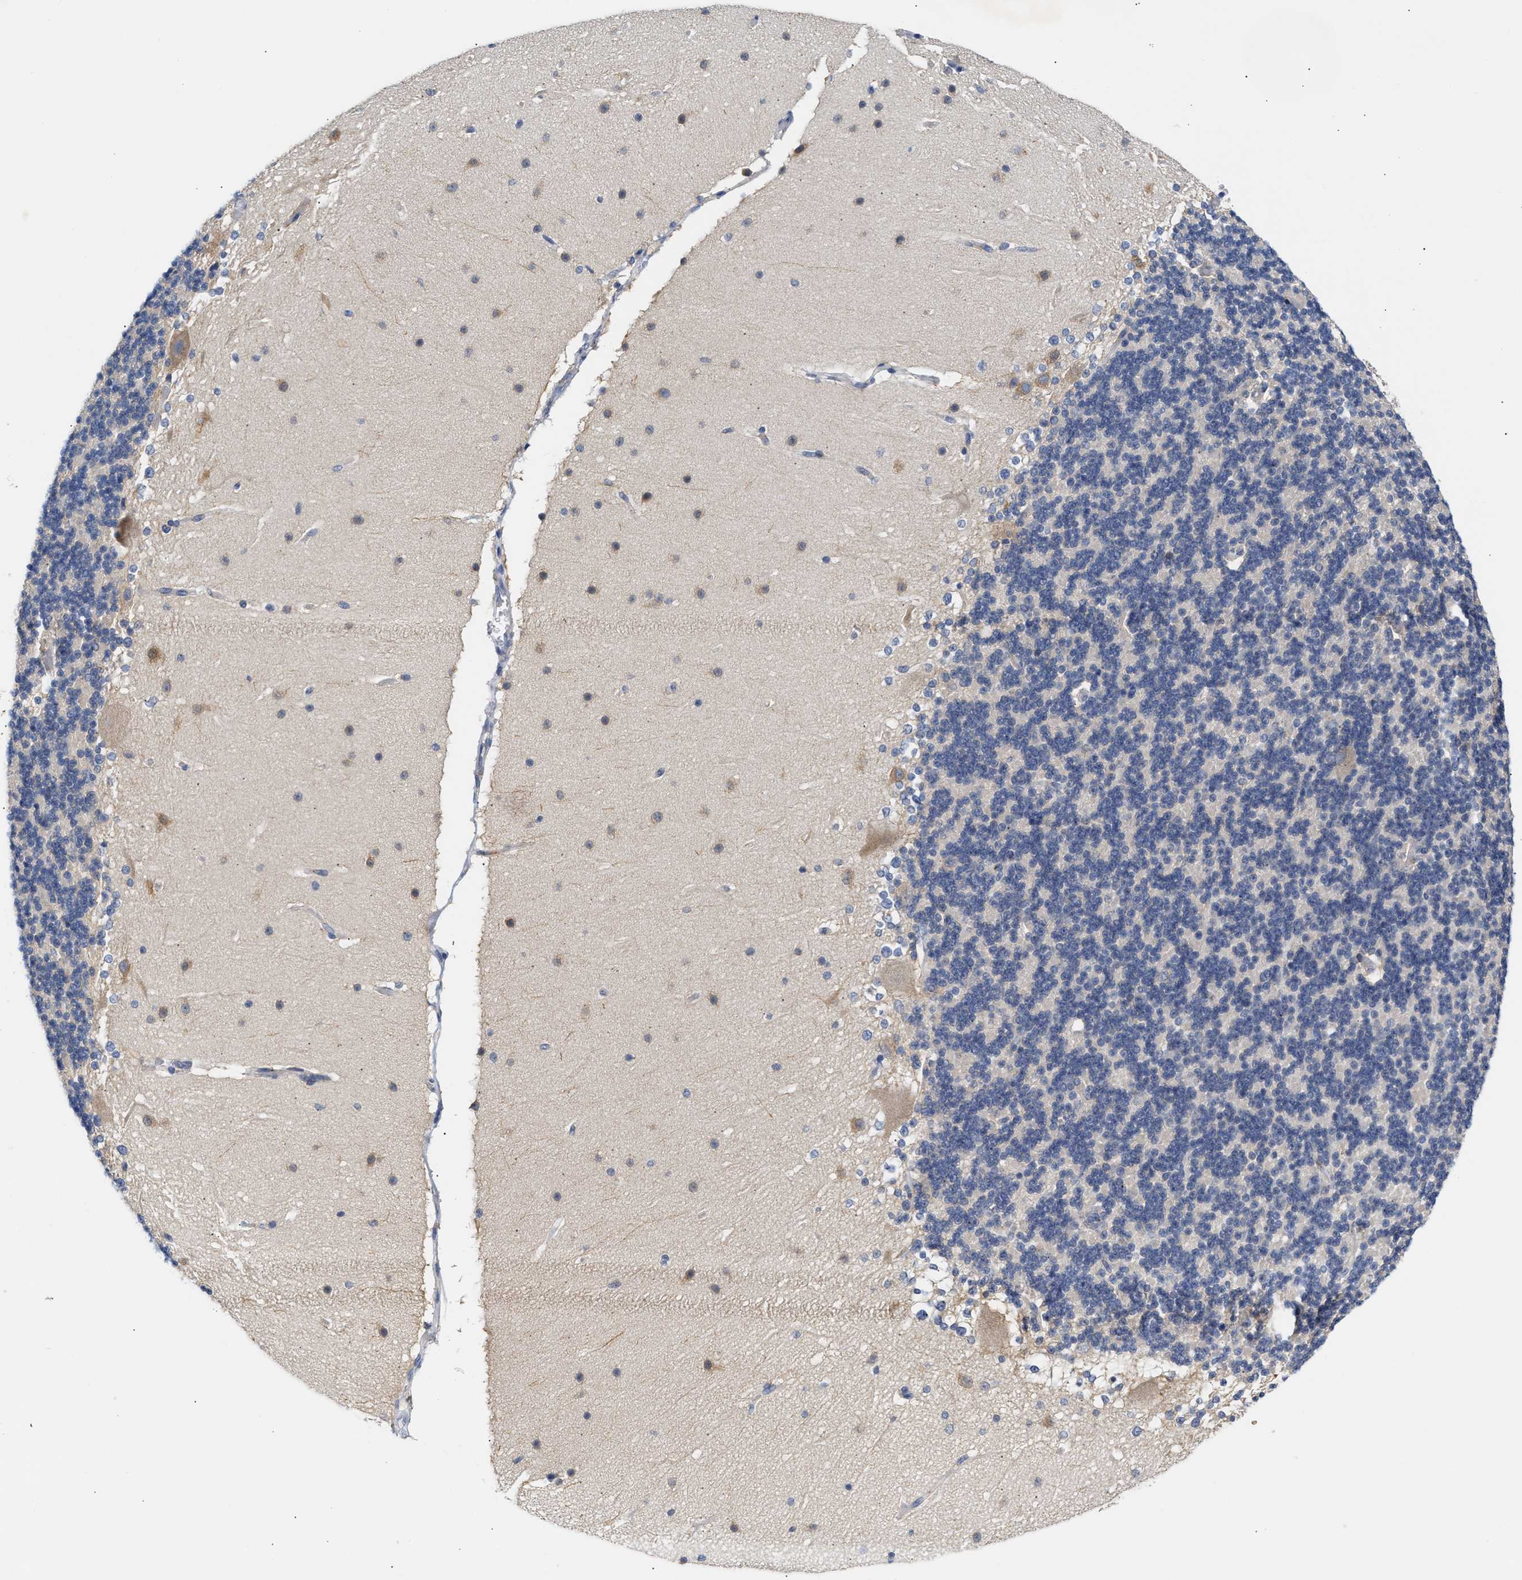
{"staining": {"intensity": "negative", "quantity": "none", "location": "none"}, "tissue": "cerebellum", "cell_type": "Cells in granular layer", "image_type": "normal", "snomed": [{"axis": "morphology", "description": "Normal tissue, NOS"}, {"axis": "topography", "description": "Cerebellum"}], "caption": "DAB (3,3'-diaminobenzidine) immunohistochemical staining of normal cerebellum displays no significant expression in cells in granular layer. (DAB immunohistochemistry with hematoxylin counter stain).", "gene": "TRIM50", "patient": {"sex": "female", "age": 19}}